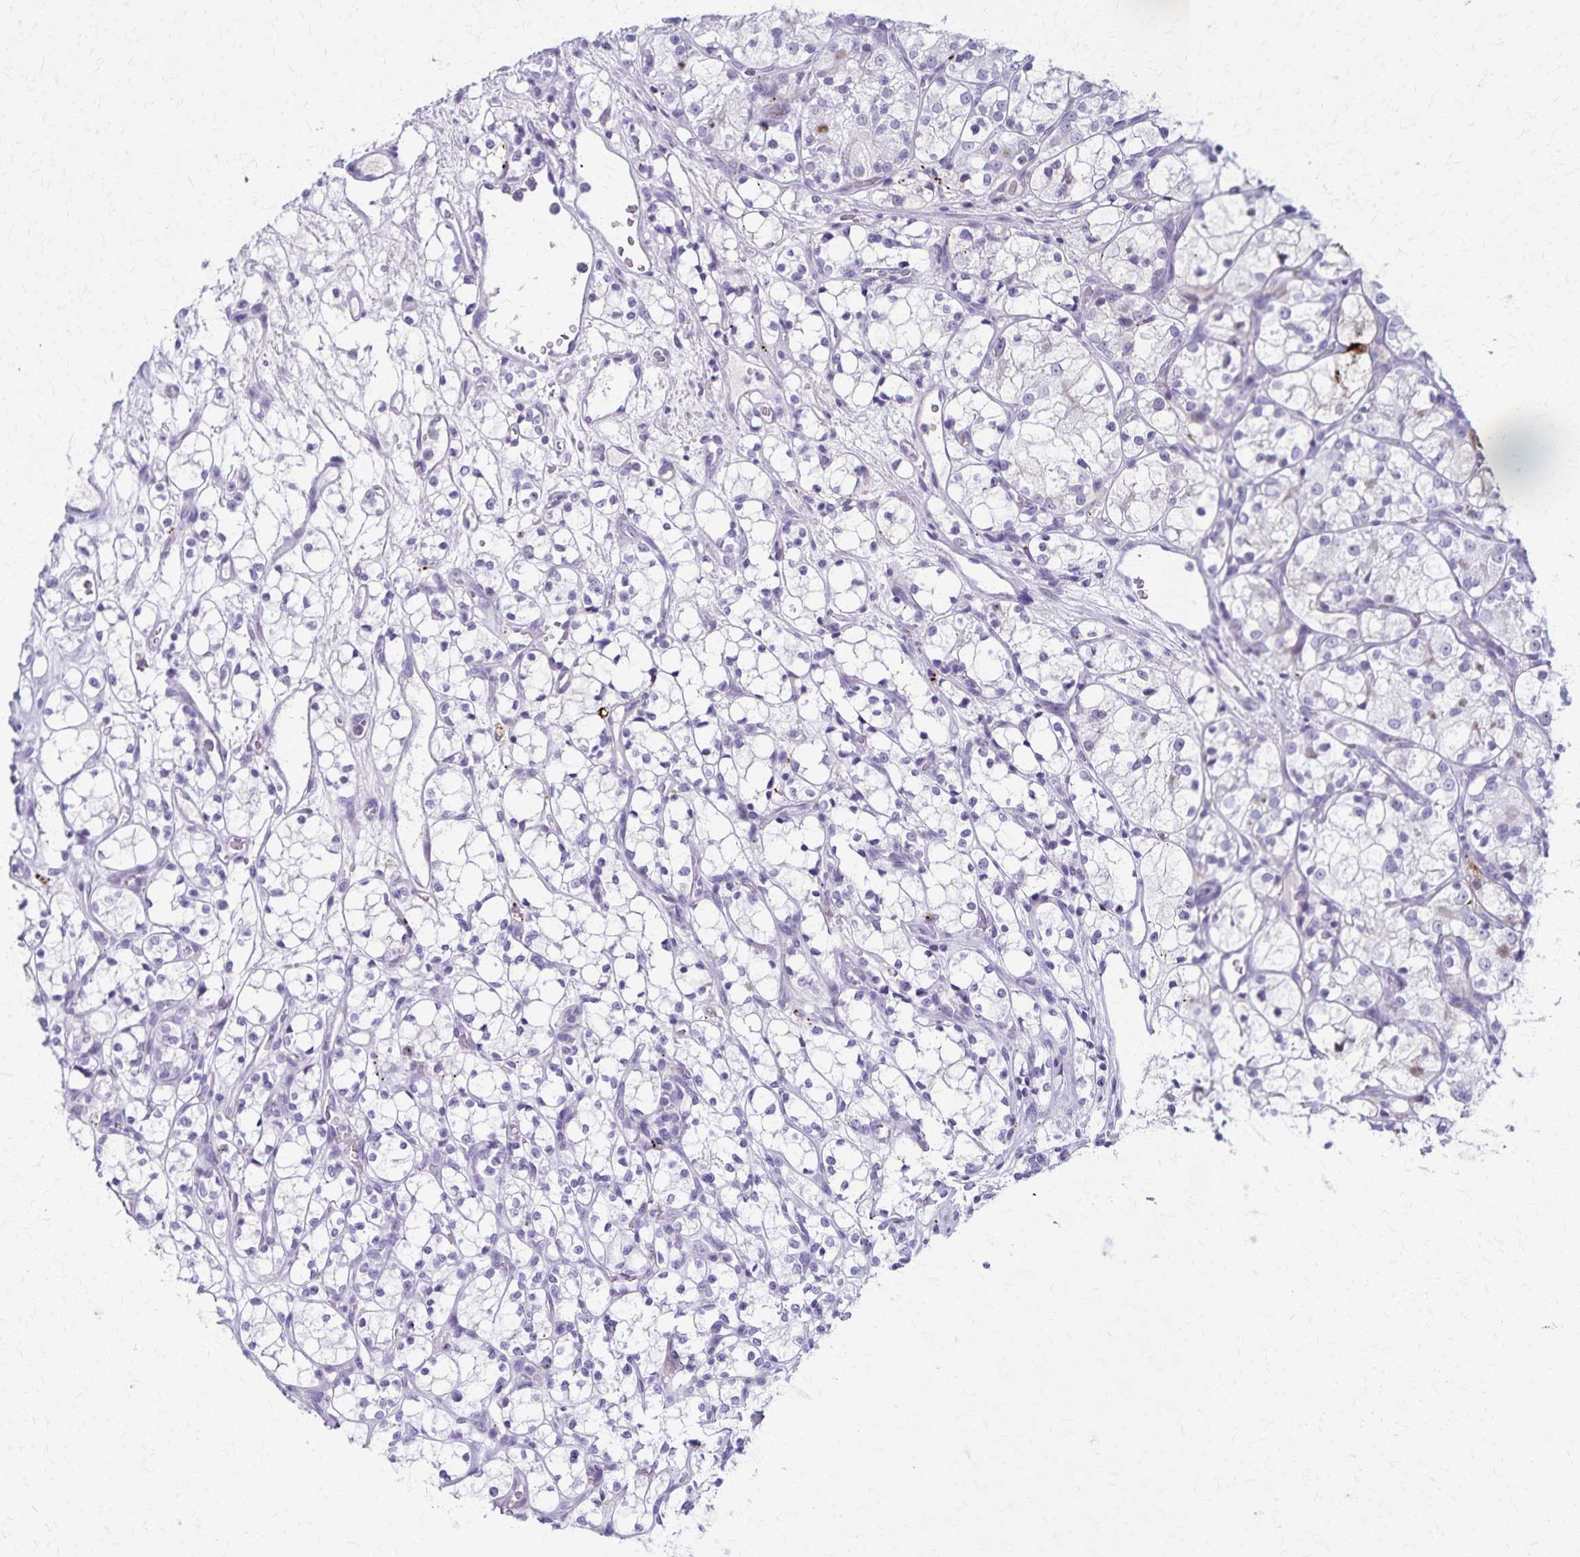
{"staining": {"intensity": "negative", "quantity": "none", "location": "none"}, "tissue": "renal cancer", "cell_type": "Tumor cells", "image_type": "cancer", "snomed": [{"axis": "morphology", "description": "Adenocarcinoma, NOS"}, {"axis": "topography", "description": "Kidney"}], "caption": "The image demonstrates no staining of tumor cells in renal cancer (adenocarcinoma).", "gene": "TMEM60", "patient": {"sex": "female", "age": 69}}